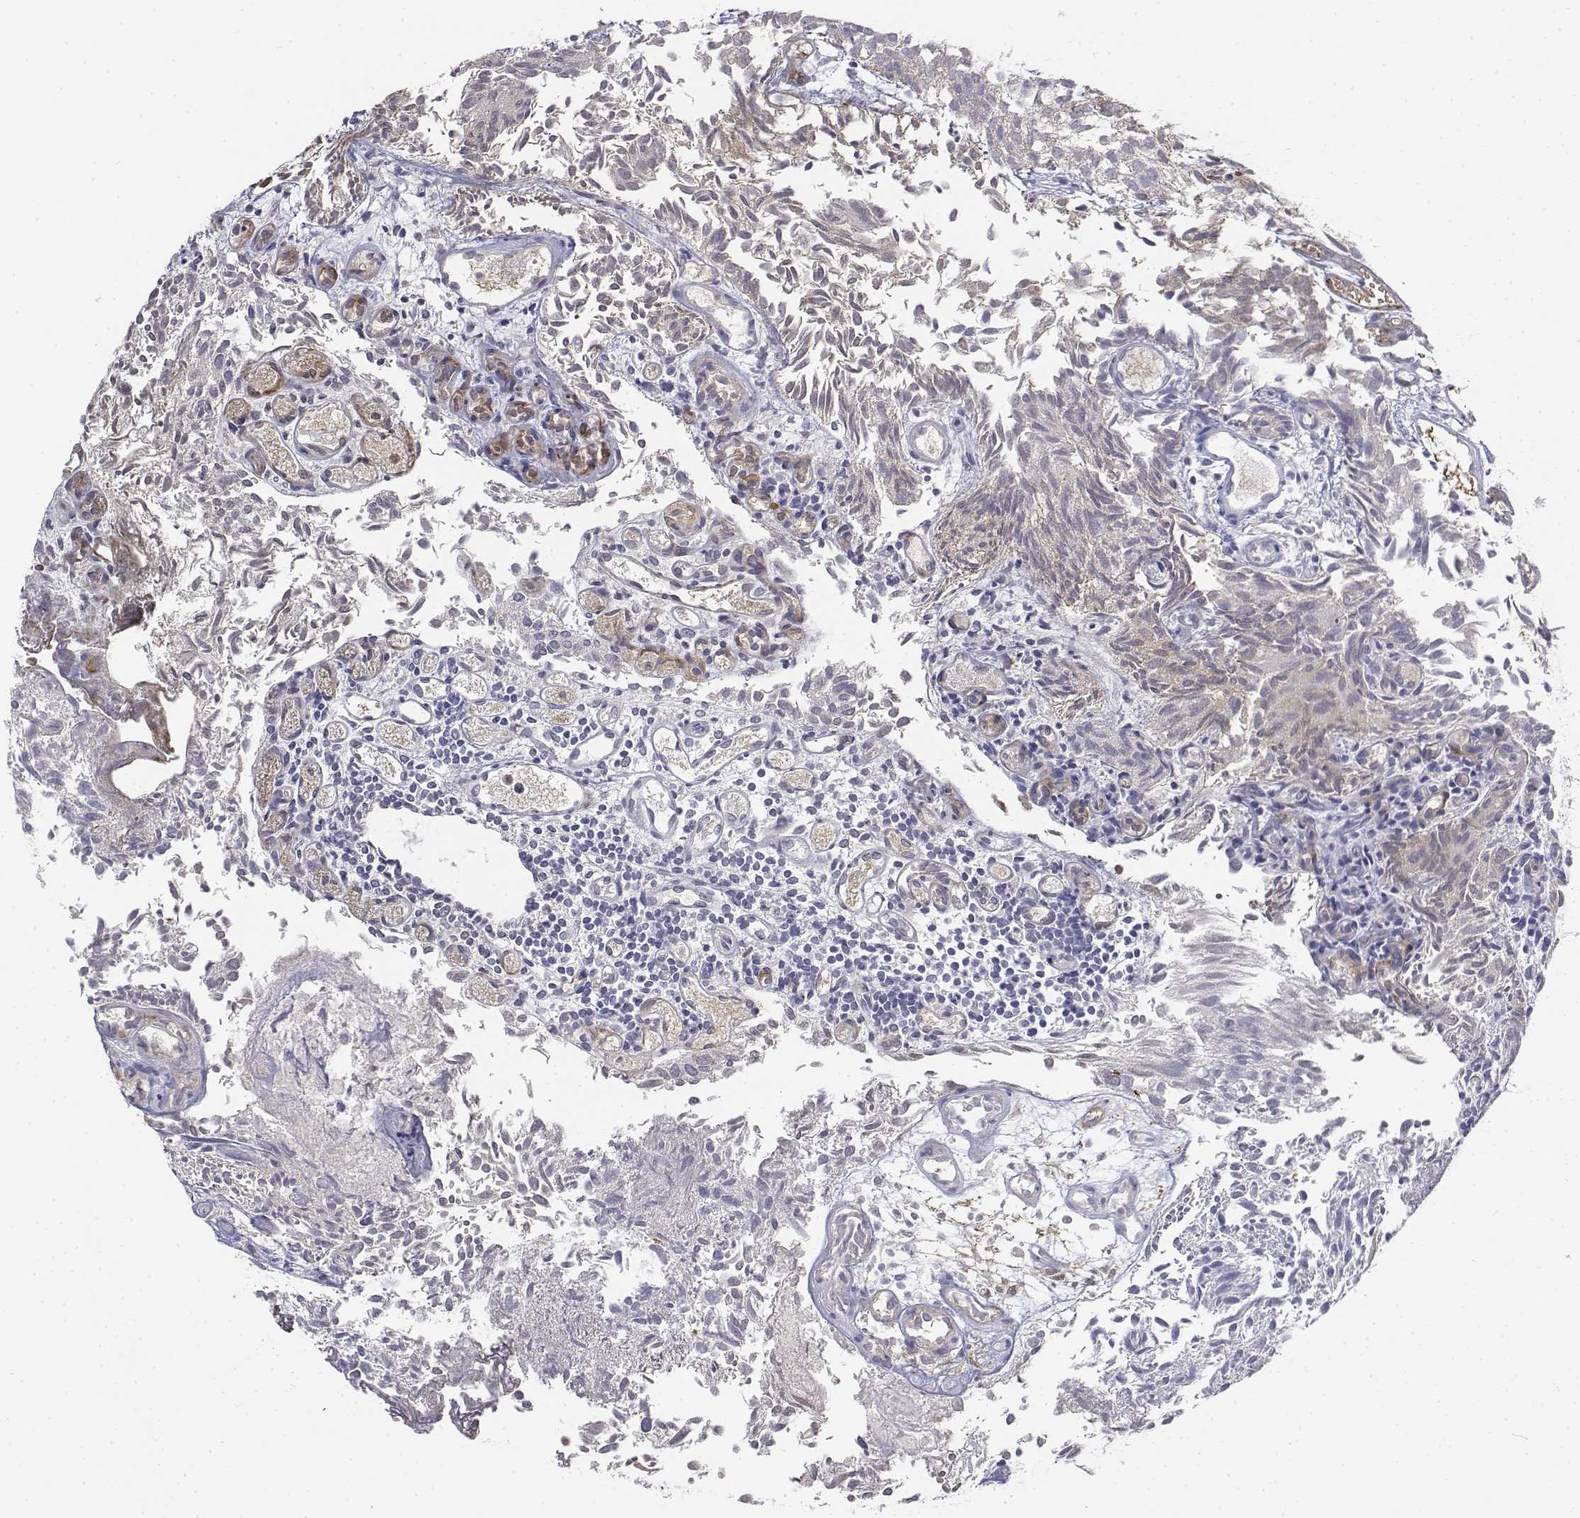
{"staining": {"intensity": "negative", "quantity": "none", "location": "none"}, "tissue": "urothelial cancer", "cell_type": "Tumor cells", "image_type": "cancer", "snomed": [{"axis": "morphology", "description": "Urothelial carcinoma, Low grade"}, {"axis": "topography", "description": "Urinary bladder"}], "caption": "IHC photomicrograph of human urothelial cancer stained for a protein (brown), which shows no expression in tumor cells.", "gene": "CADM1", "patient": {"sex": "male", "age": 70}}